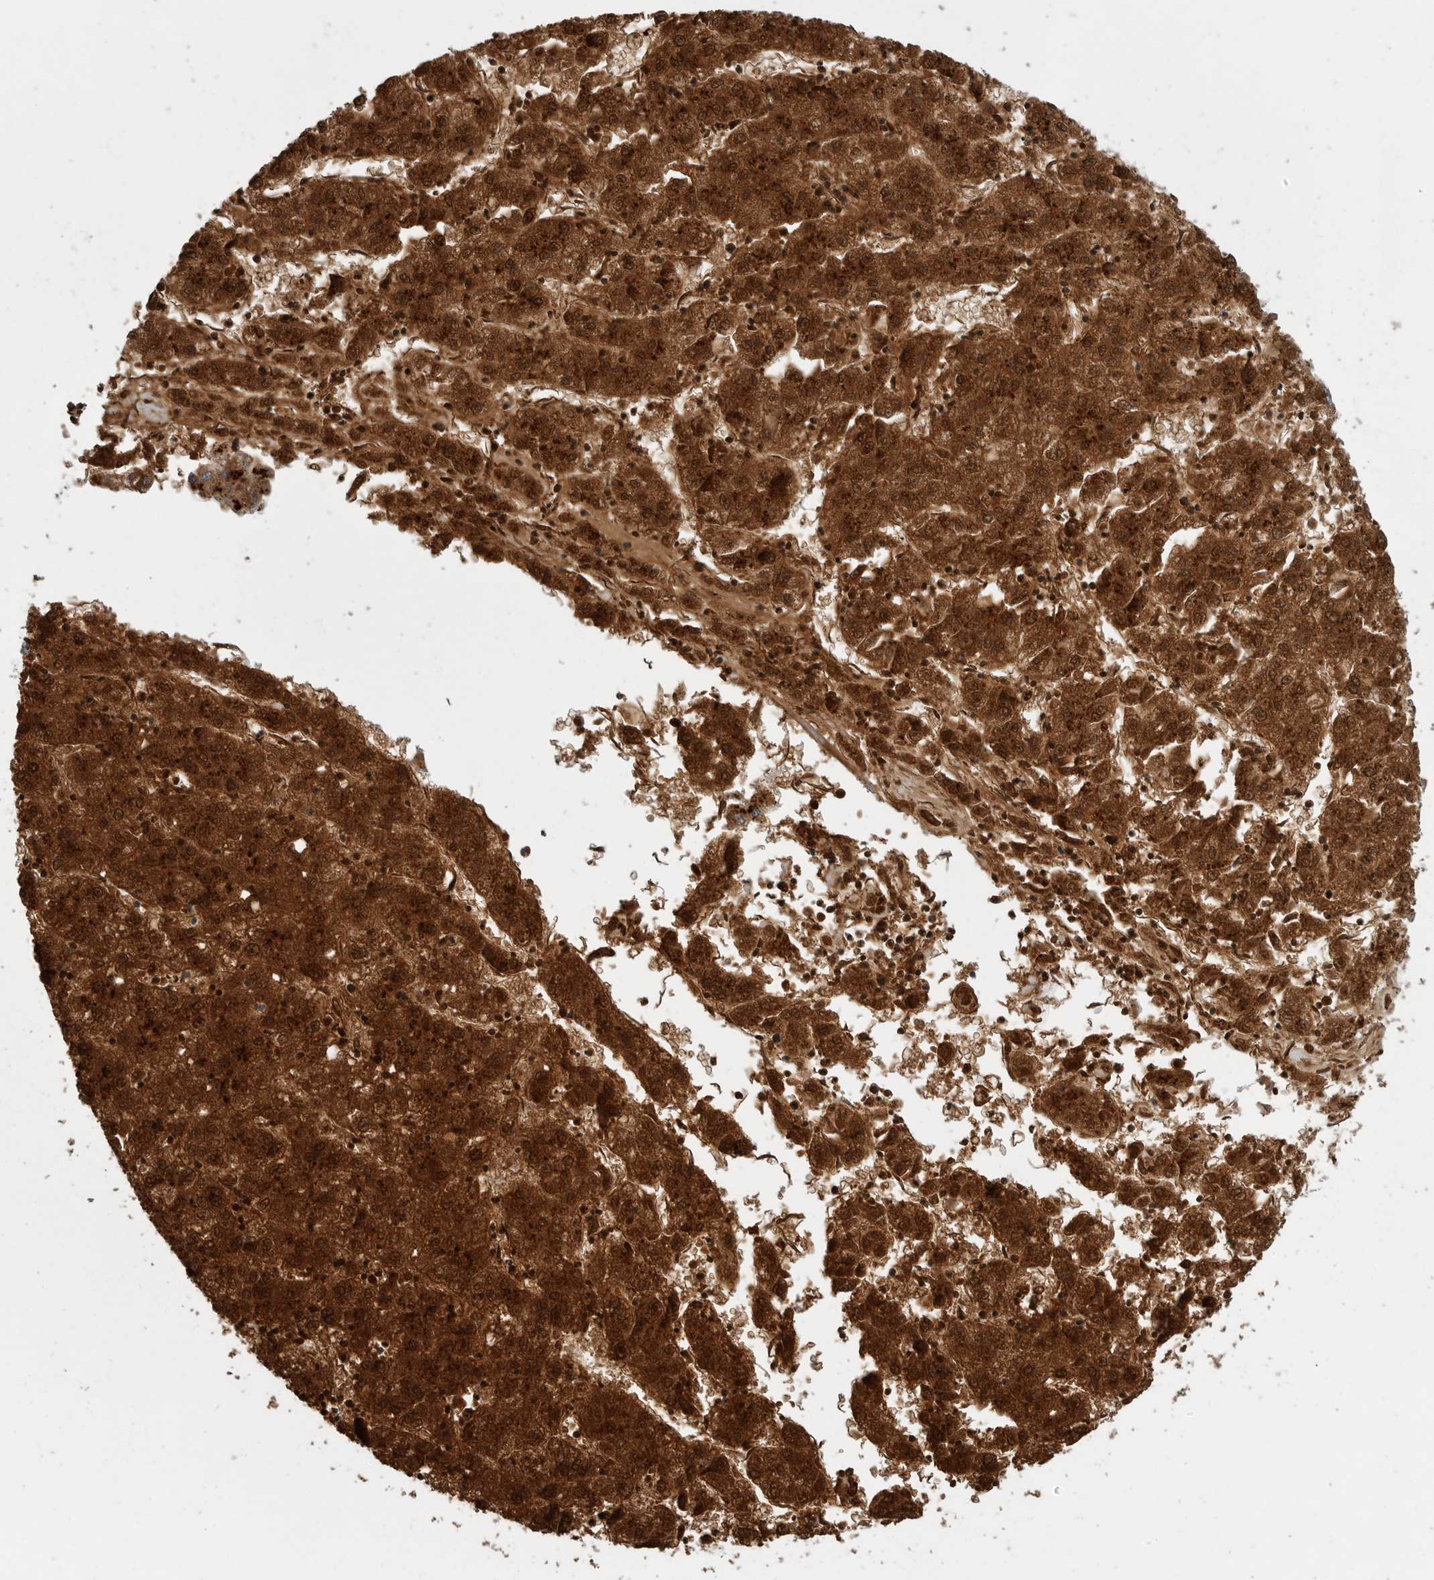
{"staining": {"intensity": "strong", "quantity": ">75%", "location": "cytoplasmic/membranous"}, "tissue": "liver cancer", "cell_type": "Tumor cells", "image_type": "cancer", "snomed": [{"axis": "morphology", "description": "Carcinoma, Hepatocellular, NOS"}, {"axis": "topography", "description": "Liver"}], "caption": "Liver cancer (hepatocellular carcinoma) was stained to show a protein in brown. There is high levels of strong cytoplasmic/membranous positivity in about >75% of tumor cells. Using DAB (3,3'-diaminobenzidine) (brown) and hematoxylin (blue) stains, captured at high magnification using brightfield microscopy.", "gene": "GALNS", "patient": {"sex": "male", "age": 72}}